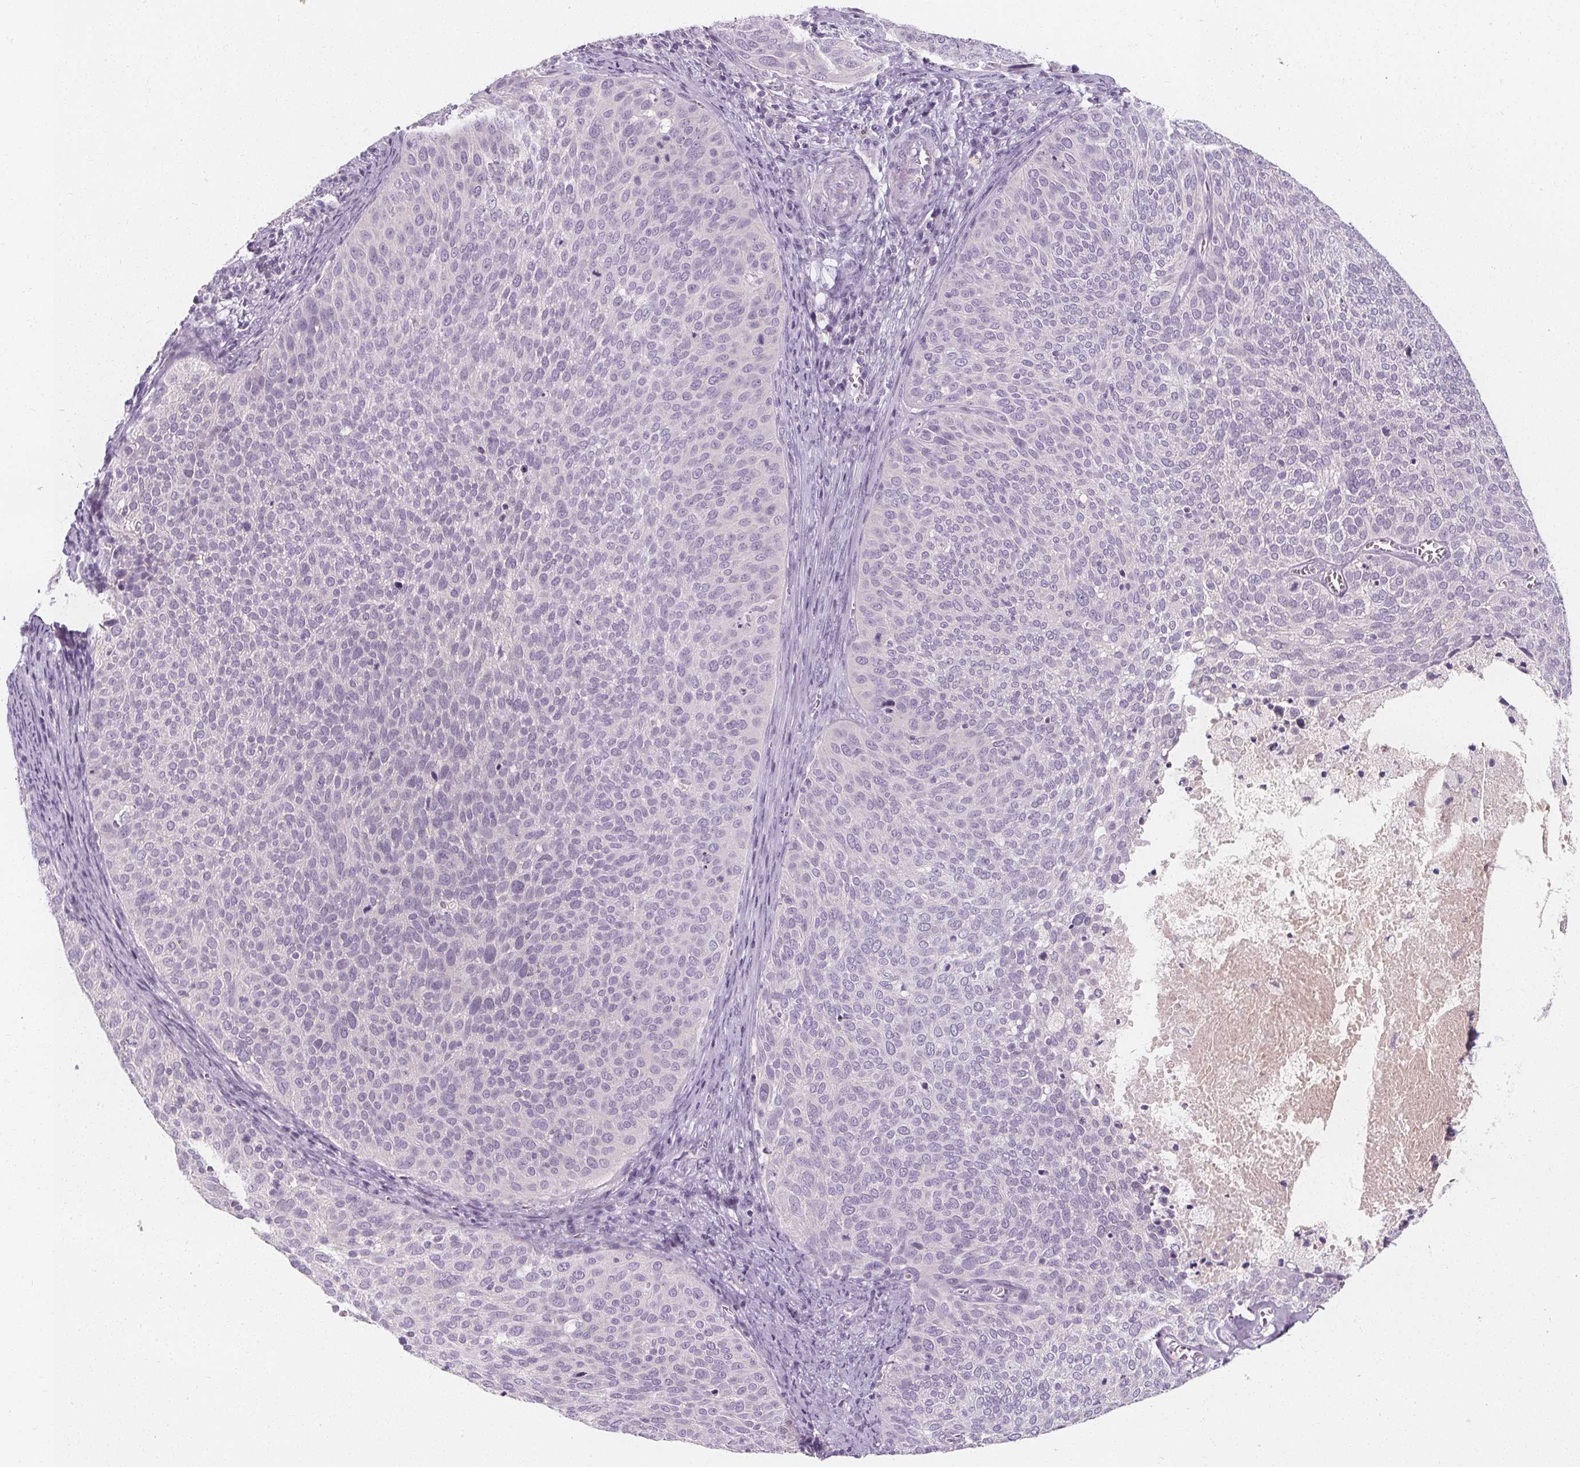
{"staining": {"intensity": "negative", "quantity": "none", "location": "none"}, "tissue": "cervical cancer", "cell_type": "Tumor cells", "image_type": "cancer", "snomed": [{"axis": "morphology", "description": "Squamous cell carcinoma, NOS"}, {"axis": "topography", "description": "Cervix"}], "caption": "Immunohistochemical staining of human cervical cancer exhibits no significant positivity in tumor cells. (DAB (3,3'-diaminobenzidine) IHC, high magnification).", "gene": "UGP2", "patient": {"sex": "female", "age": 39}}